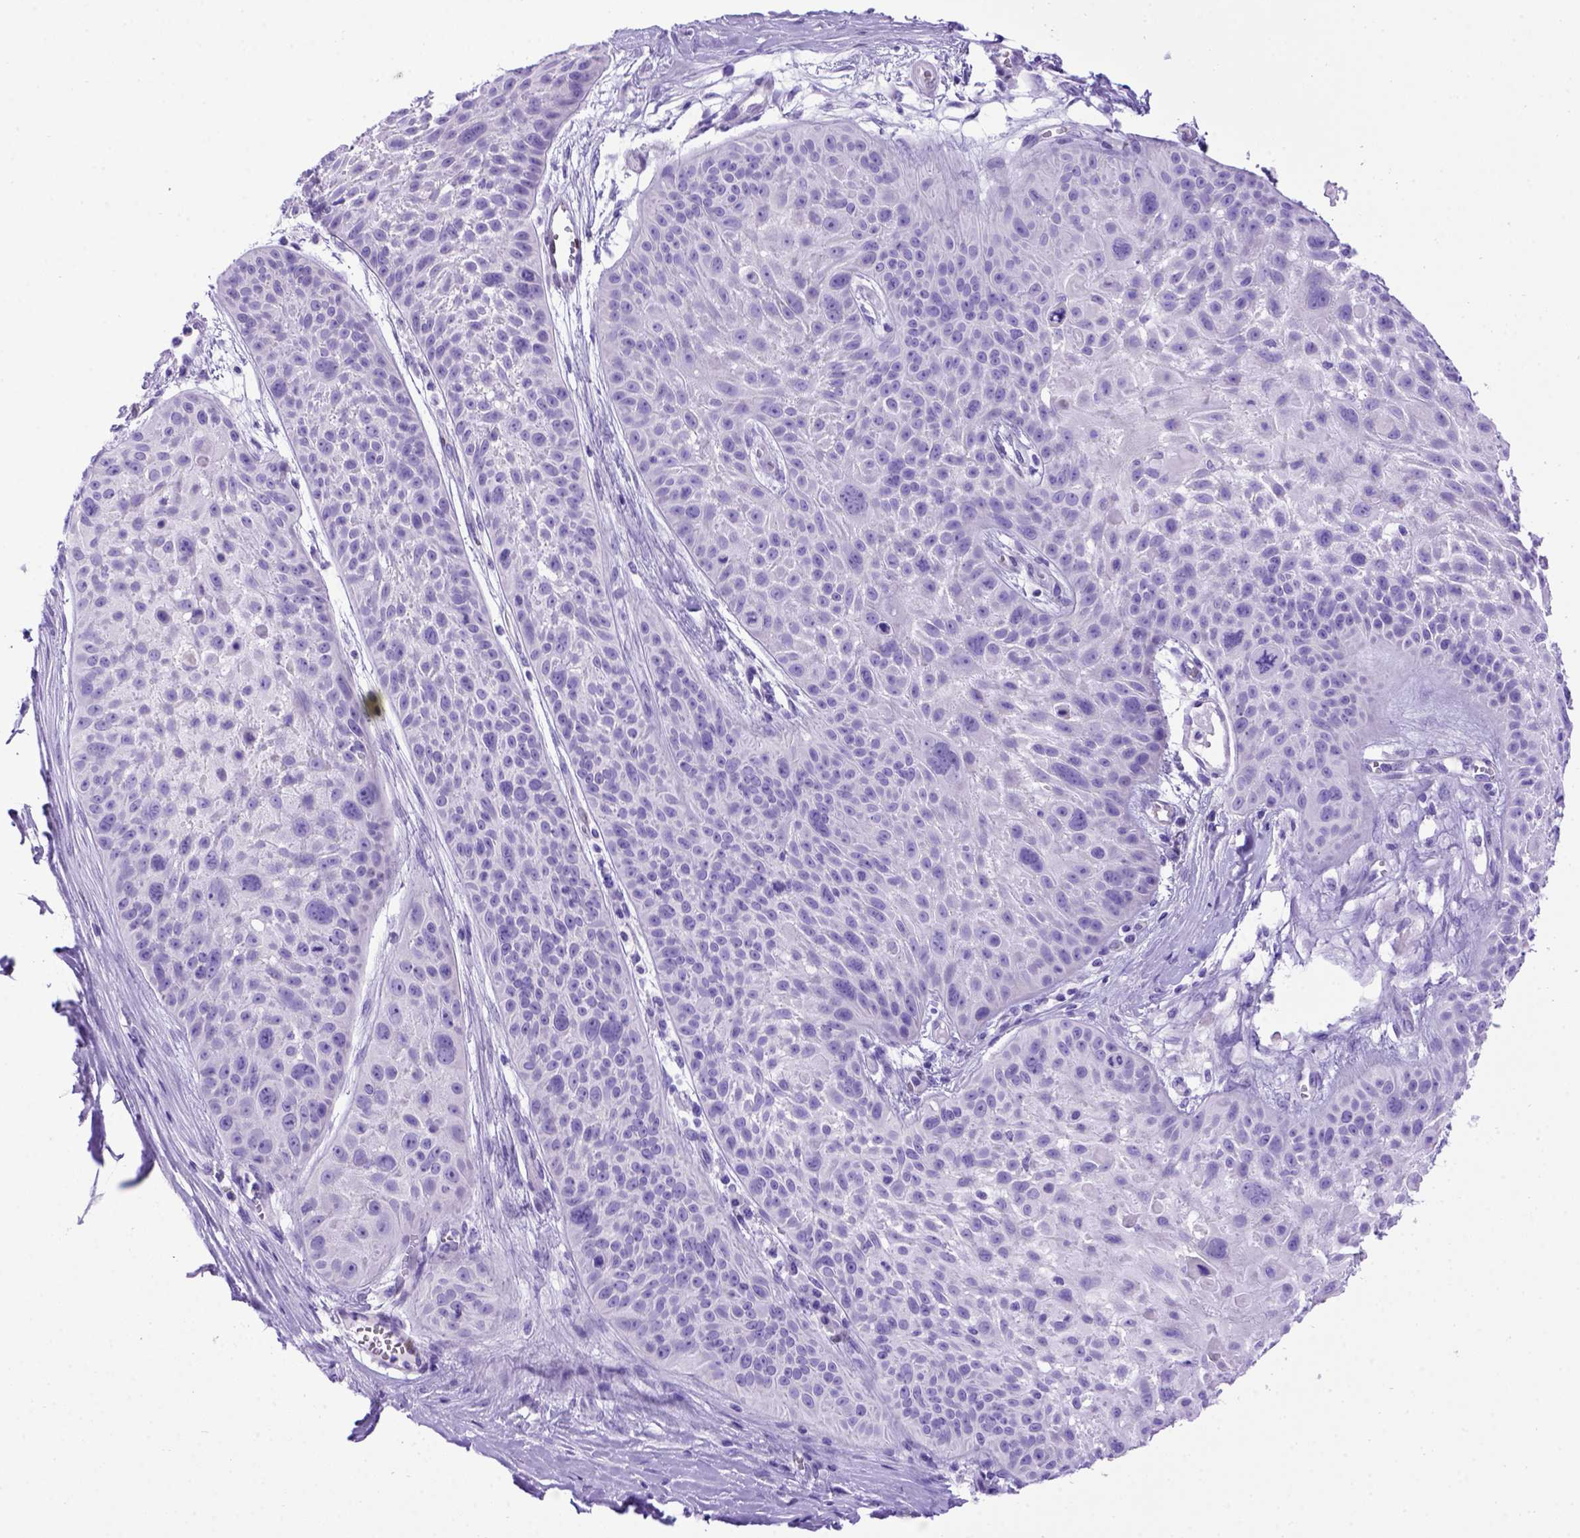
{"staining": {"intensity": "negative", "quantity": "none", "location": "none"}, "tissue": "skin cancer", "cell_type": "Tumor cells", "image_type": "cancer", "snomed": [{"axis": "morphology", "description": "Squamous cell carcinoma, NOS"}, {"axis": "topography", "description": "Skin"}, {"axis": "topography", "description": "Anal"}], "caption": "The histopathology image displays no significant staining in tumor cells of skin cancer (squamous cell carcinoma). (DAB IHC, high magnification).", "gene": "MEOX2", "patient": {"sex": "female", "age": 75}}